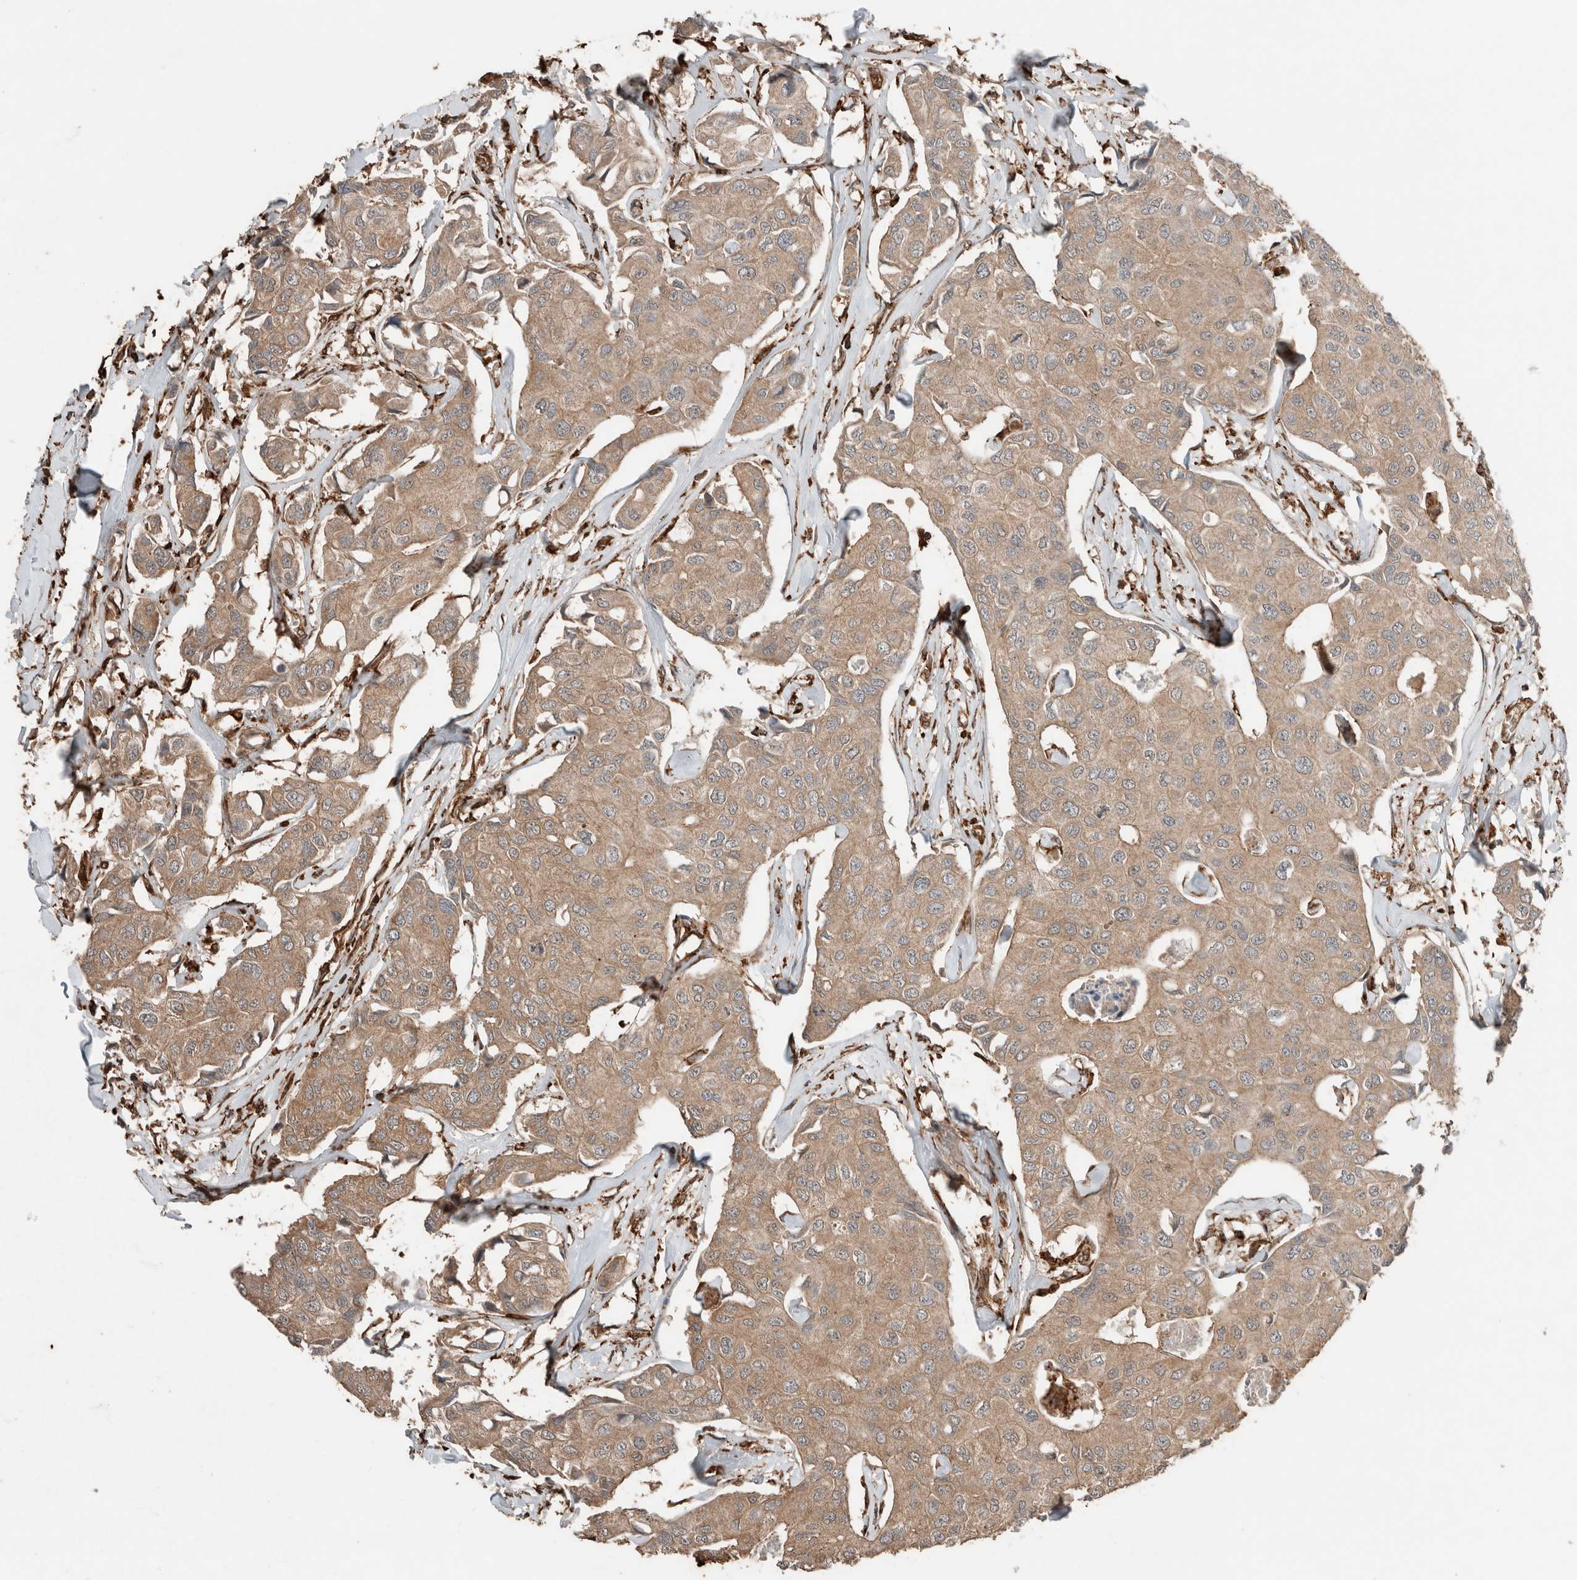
{"staining": {"intensity": "weak", "quantity": ">75%", "location": "cytoplasmic/membranous"}, "tissue": "breast cancer", "cell_type": "Tumor cells", "image_type": "cancer", "snomed": [{"axis": "morphology", "description": "Duct carcinoma"}, {"axis": "topography", "description": "Breast"}], "caption": "Breast cancer (infiltrating ductal carcinoma) stained with DAB (3,3'-diaminobenzidine) IHC displays low levels of weak cytoplasmic/membranous expression in approximately >75% of tumor cells.", "gene": "ERAP2", "patient": {"sex": "female", "age": 80}}